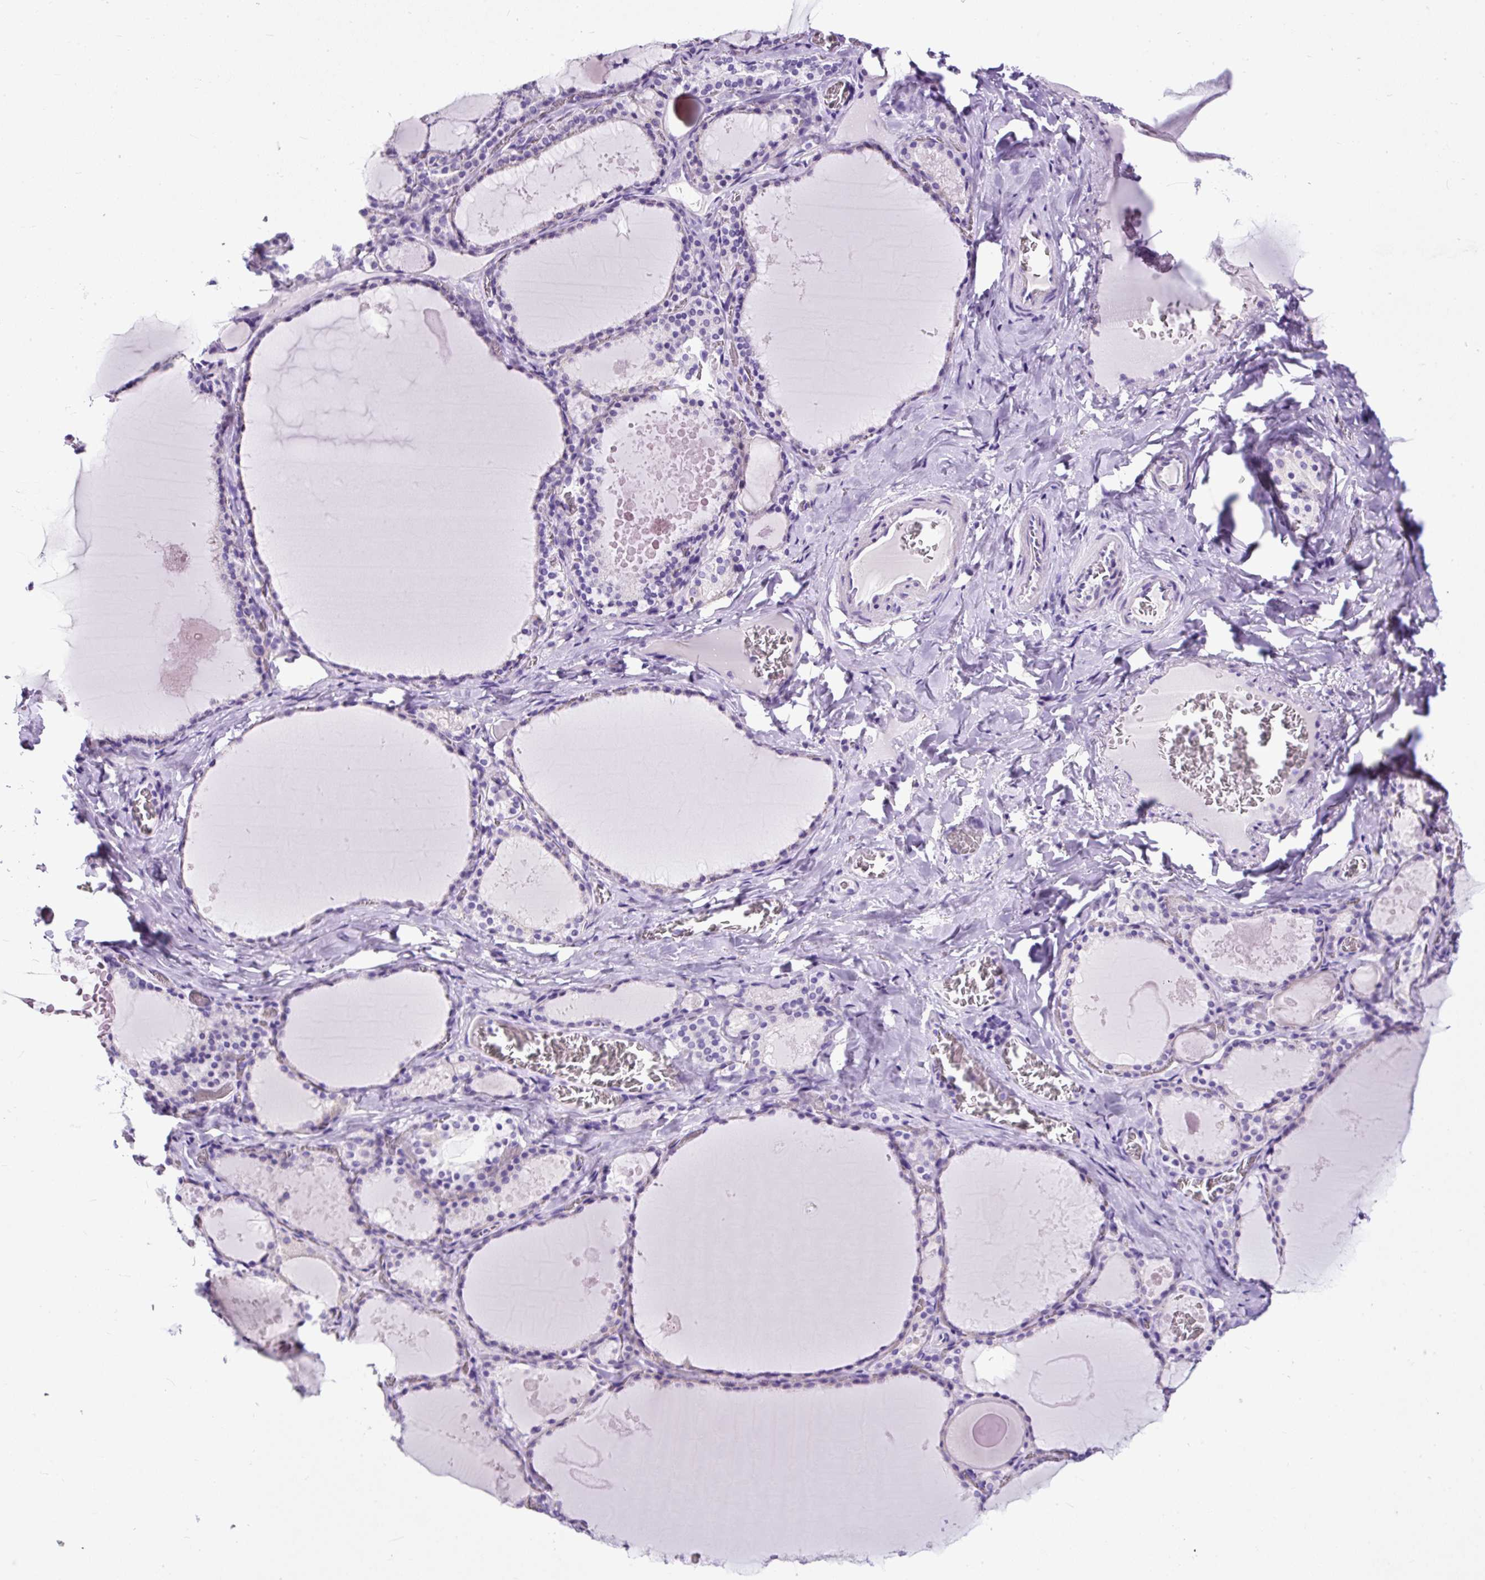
{"staining": {"intensity": "negative", "quantity": "none", "location": "none"}, "tissue": "thyroid gland", "cell_type": "Glandular cells", "image_type": "normal", "snomed": [{"axis": "morphology", "description": "Normal tissue, NOS"}, {"axis": "topography", "description": "Thyroid gland"}], "caption": "Glandular cells are negative for protein expression in normal human thyroid gland. (IHC, brightfield microscopy, high magnification).", "gene": "STOX2", "patient": {"sex": "male", "age": 56}}